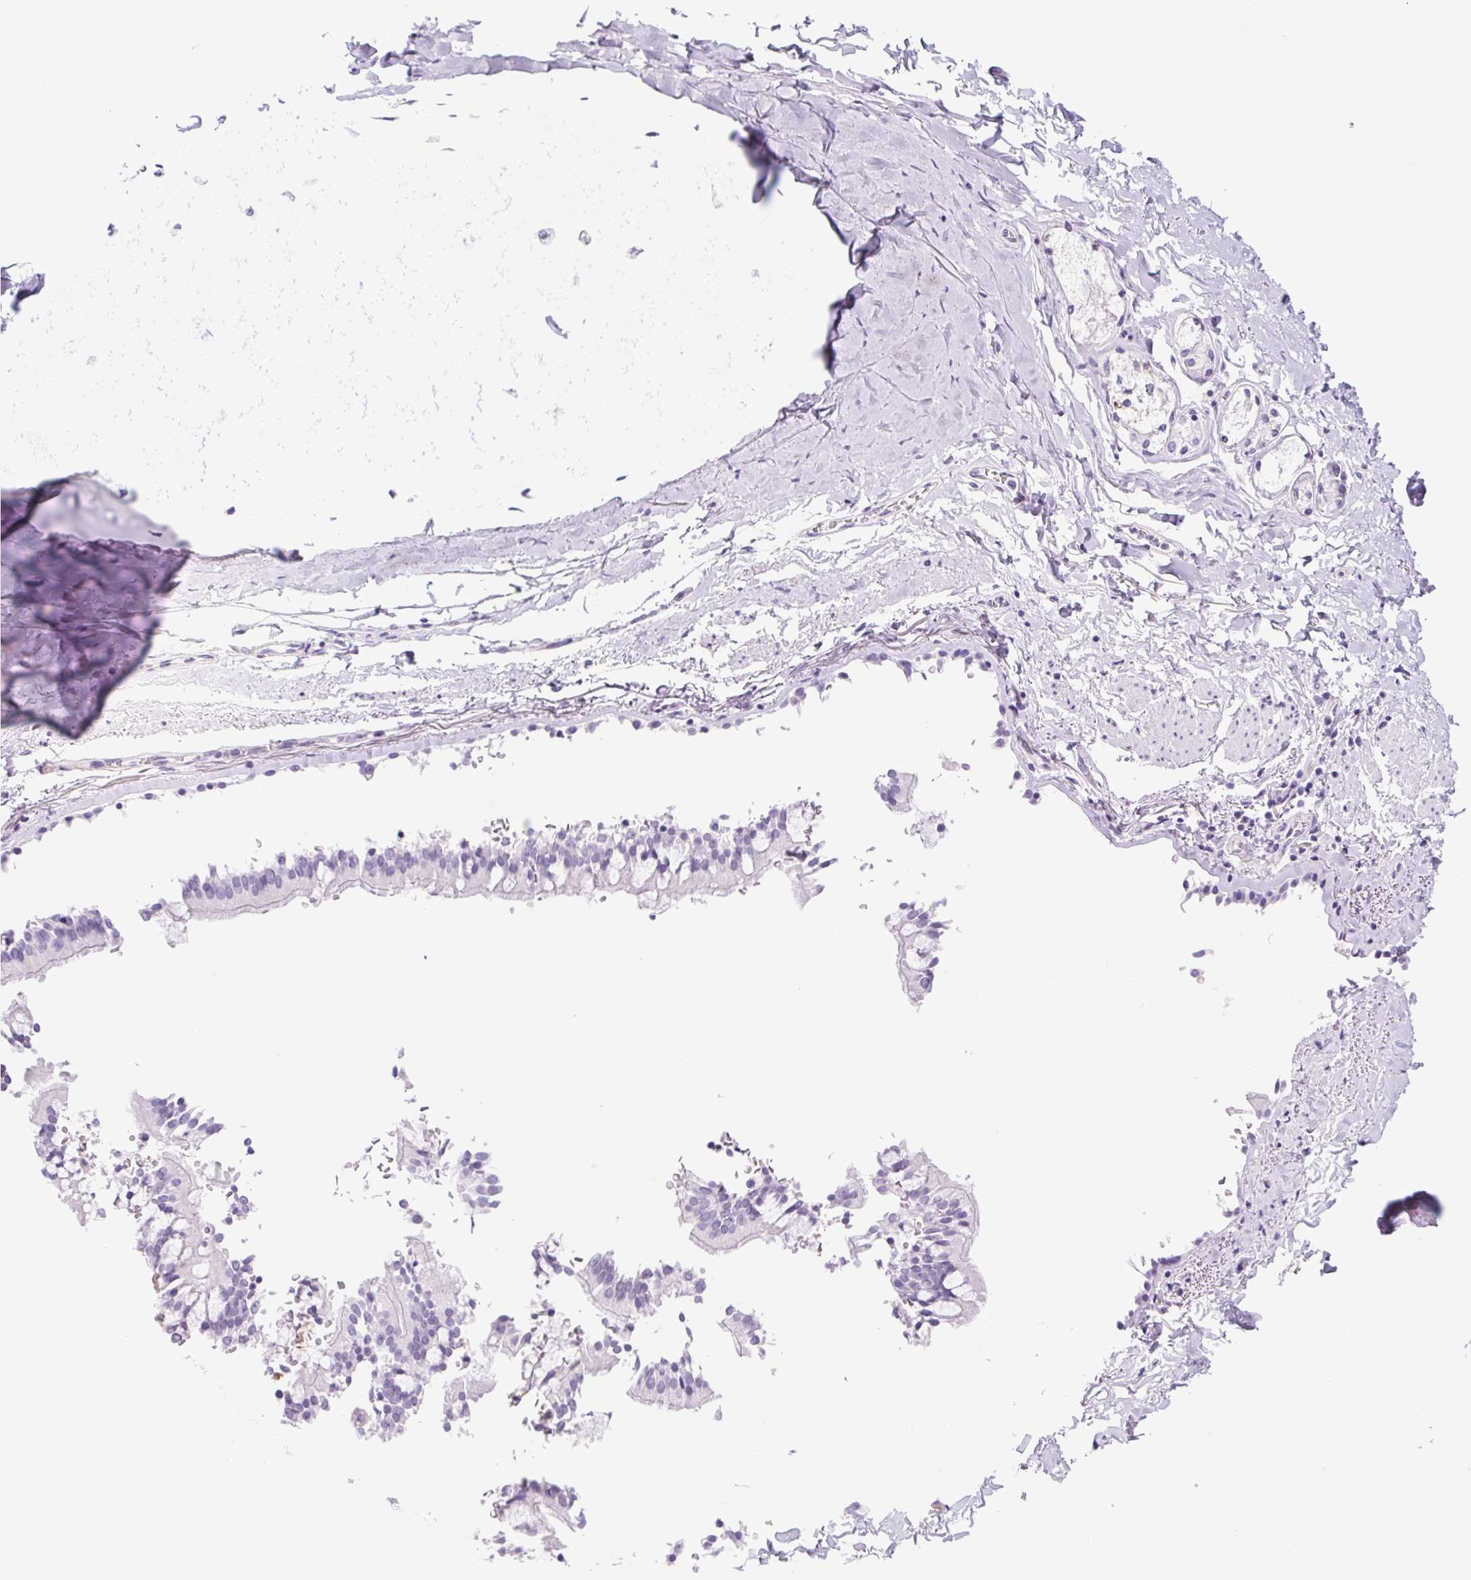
{"staining": {"intensity": "negative", "quantity": "none", "location": "none"}, "tissue": "adipose tissue", "cell_type": "Adipocytes", "image_type": "normal", "snomed": [{"axis": "morphology", "description": "Normal tissue, NOS"}, {"axis": "topography", "description": "Cartilage tissue"}, {"axis": "topography", "description": "Bronchus"}, {"axis": "topography", "description": "Peripheral nerve tissue"}], "caption": "Image shows no protein expression in adipocytes of normal adipose tissue. (DAB immunohistochemistry visualized using brightfield microscopy, high magnification).", "gene": "CYP21A2", "patient": {"sex": "male", "age": 67}}